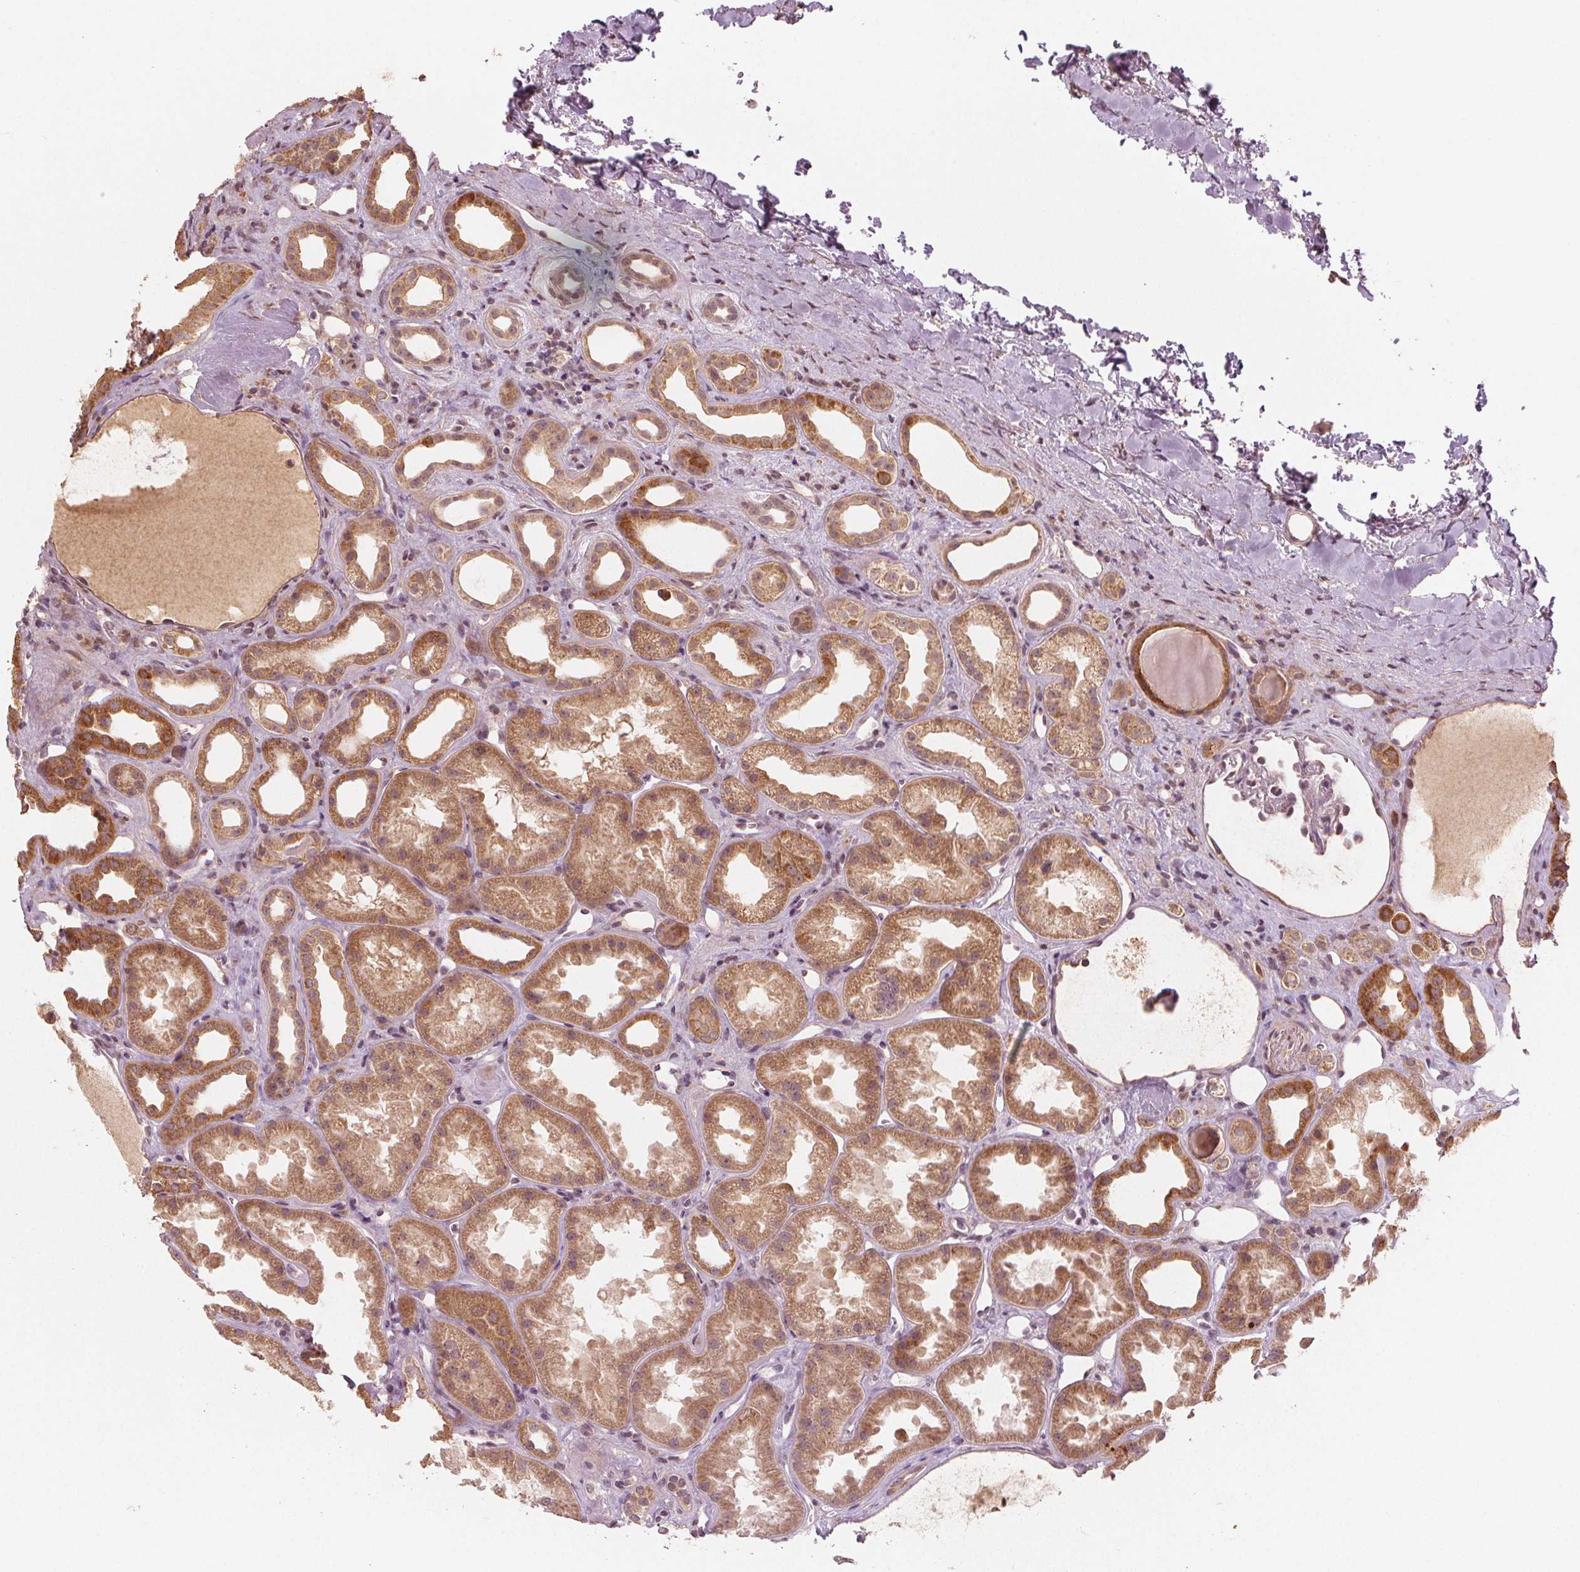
{"staining": {"intensity": "negative", "quantity": "none", "location": "none"}, "tissue": "kidney", "cell_type": "Cells in glomeruli", "image_type": "normal", "snomed": [{"axis": "morphology", "description": "Normal tissue, NOS"}, {"axis": "topography", "description": "Kidney"}], "caption": "The immunohistochemistry (IHC) micrograph has no significant positivity in cells in glomeruli of kidney. (Immunohistochemistry, brightfield microscopy, high magnification).", "gene": "CLBA1", "patient": {"sex": "male", "age": 61}}